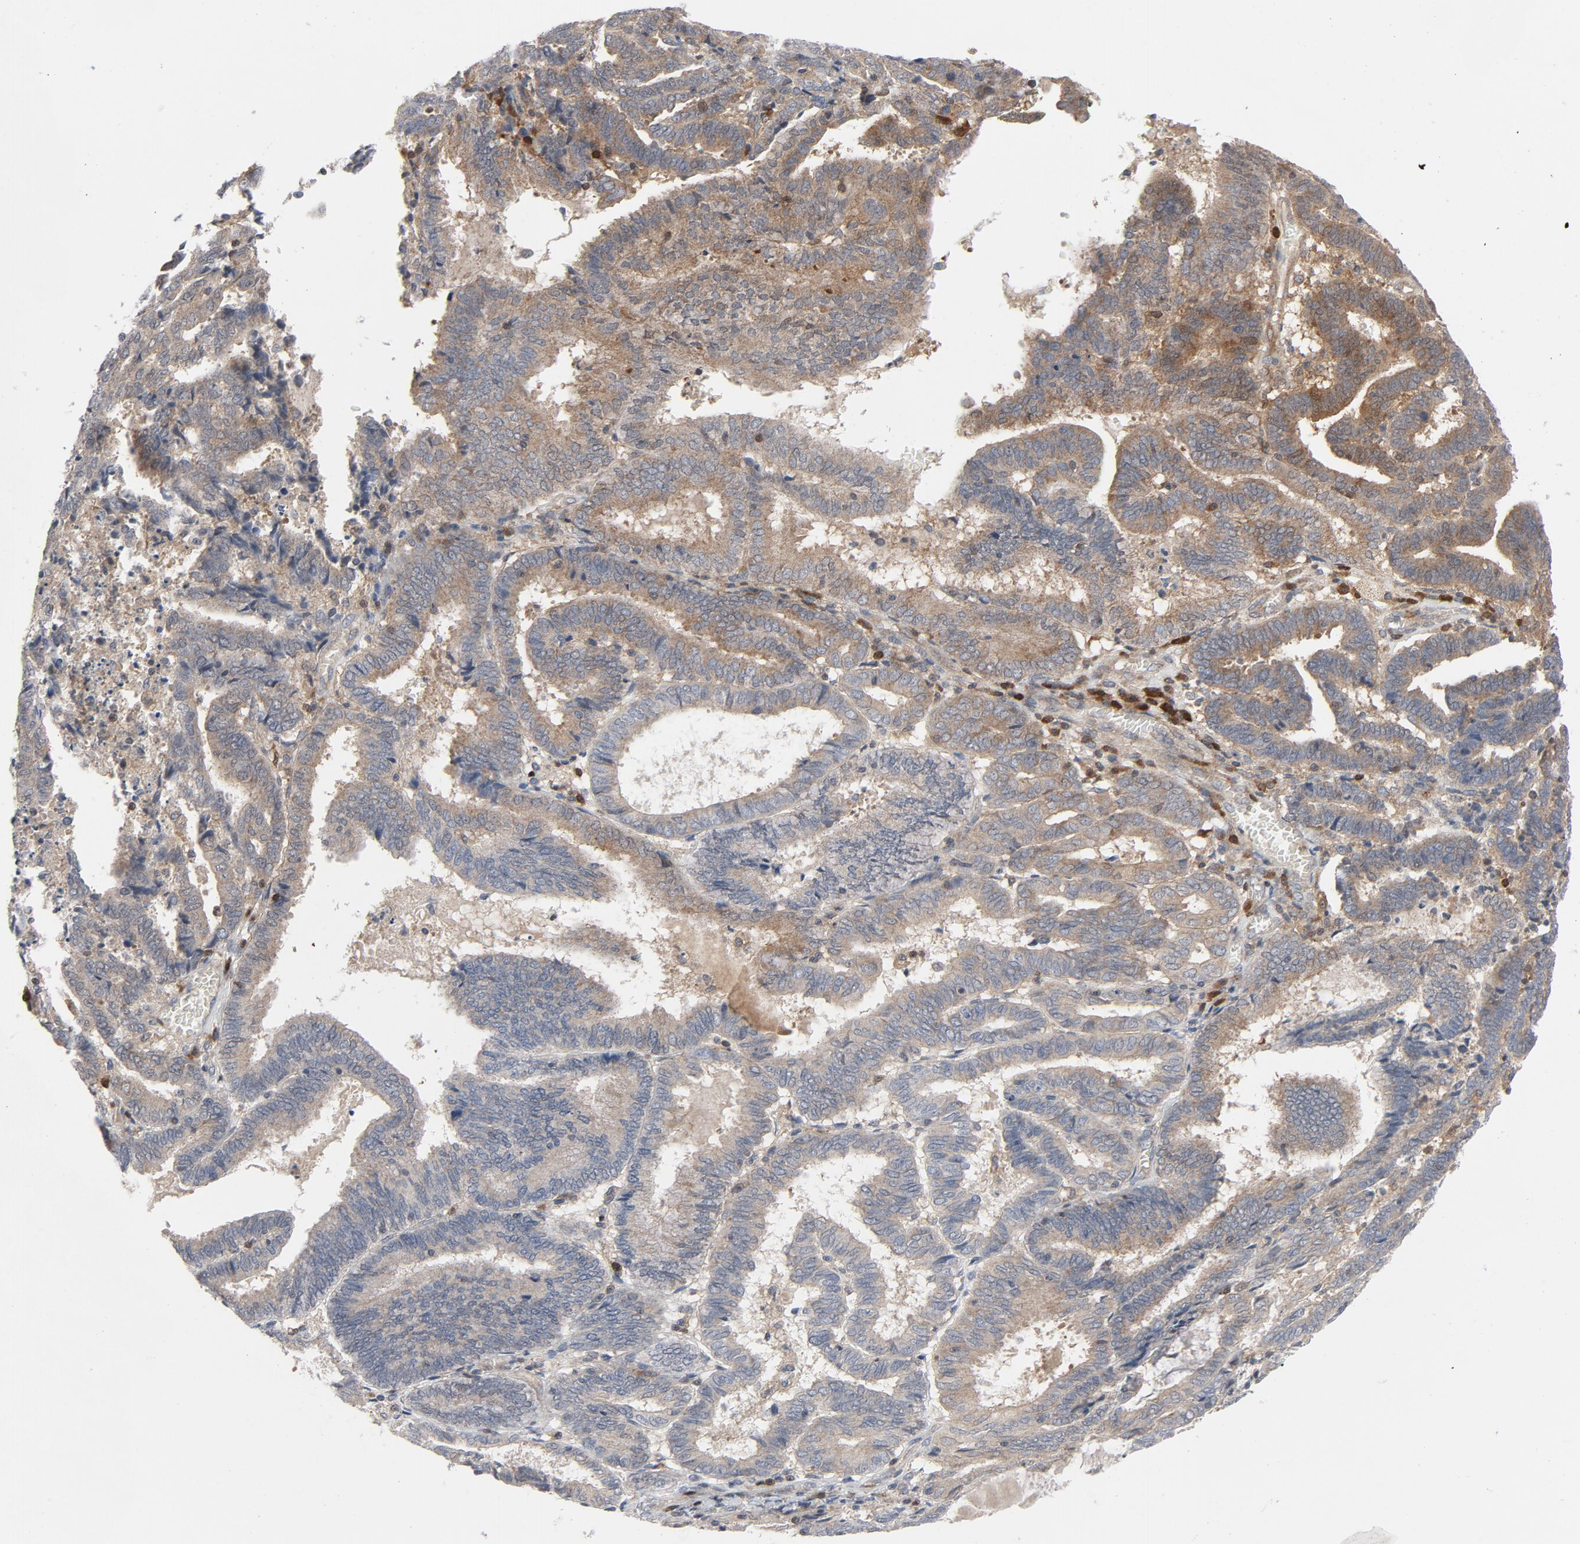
{"staining": {"intensity": "weak", "quantity": "25%-75%", "location": "cytoplasmic/membranous"}, "tissue": "endometrial cancer", "cell_type": "Tumor cells", "image_type": "cancer", "snomed": [{"axis": "morphology", "description": "Adenocarcinoma, NOS"}, {"axis": "topography", "description": "Uterus"}], "caption": "Protein analysis of adenocarcinoma (endometrial) tissue displays weak cytoplasmic/membranous expression in about 25%-75% of tumor cells.", "gene": "TRADD", "patient": {"sex": "female", "age": 83}}